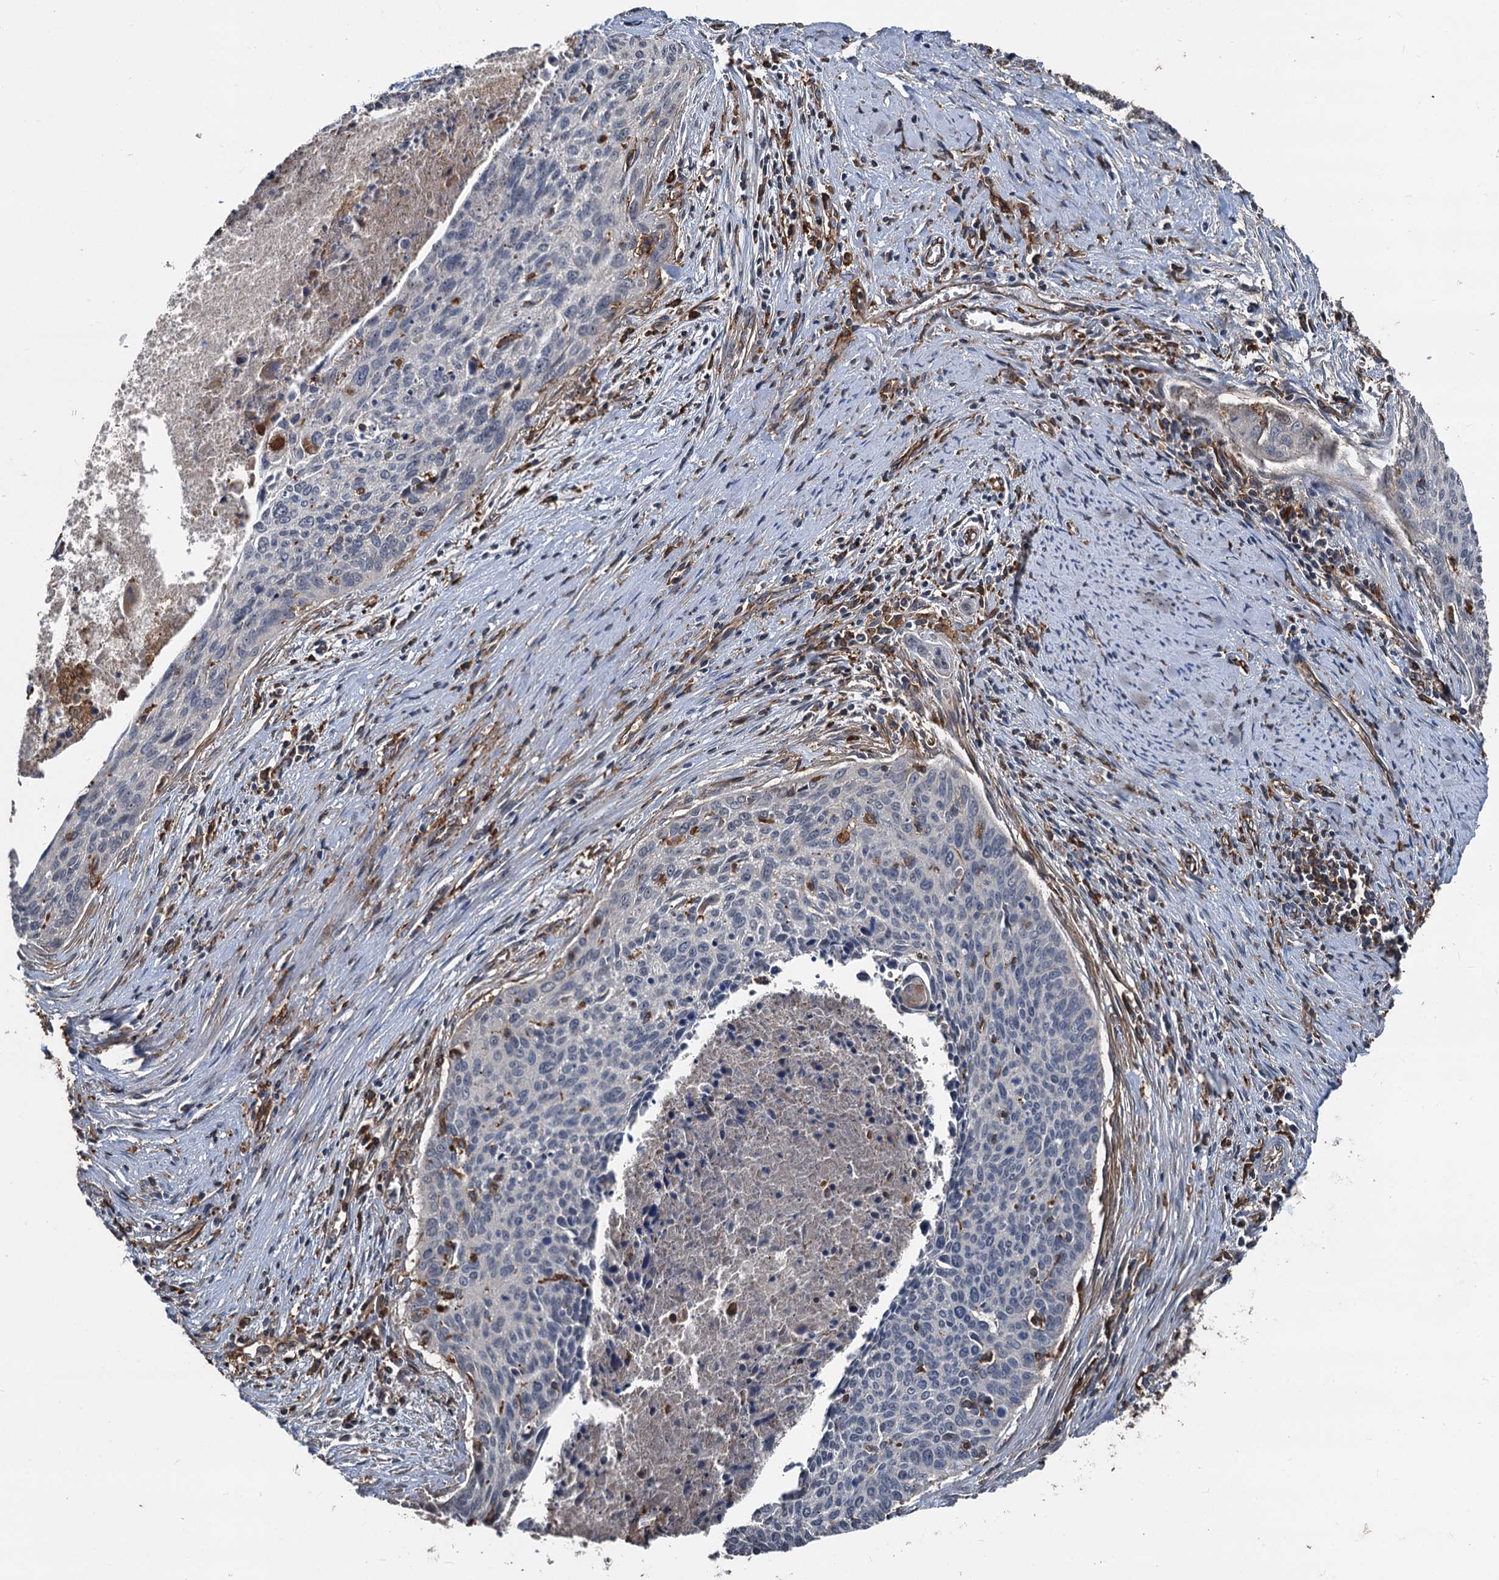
{"staining": {"intensity": "negative", "quantity": "none", "location": "none"}, "tissue": "cervical cancer", "cell_type": "Tumor cells", "image_type": "cancer", "snomed": [{"axis": "morphology", "description": "Squamous cell carcinoma, NOS"}, {"axis": "topography", "description": "Cervix"}], "caption": "This is an immunohistochemistry micrograph of human cervical squamous cell carcinoma. There is no staining in tumor cells.", "gene": "PLEKHO2", "patient": {"sex": "female", "age": 55}}